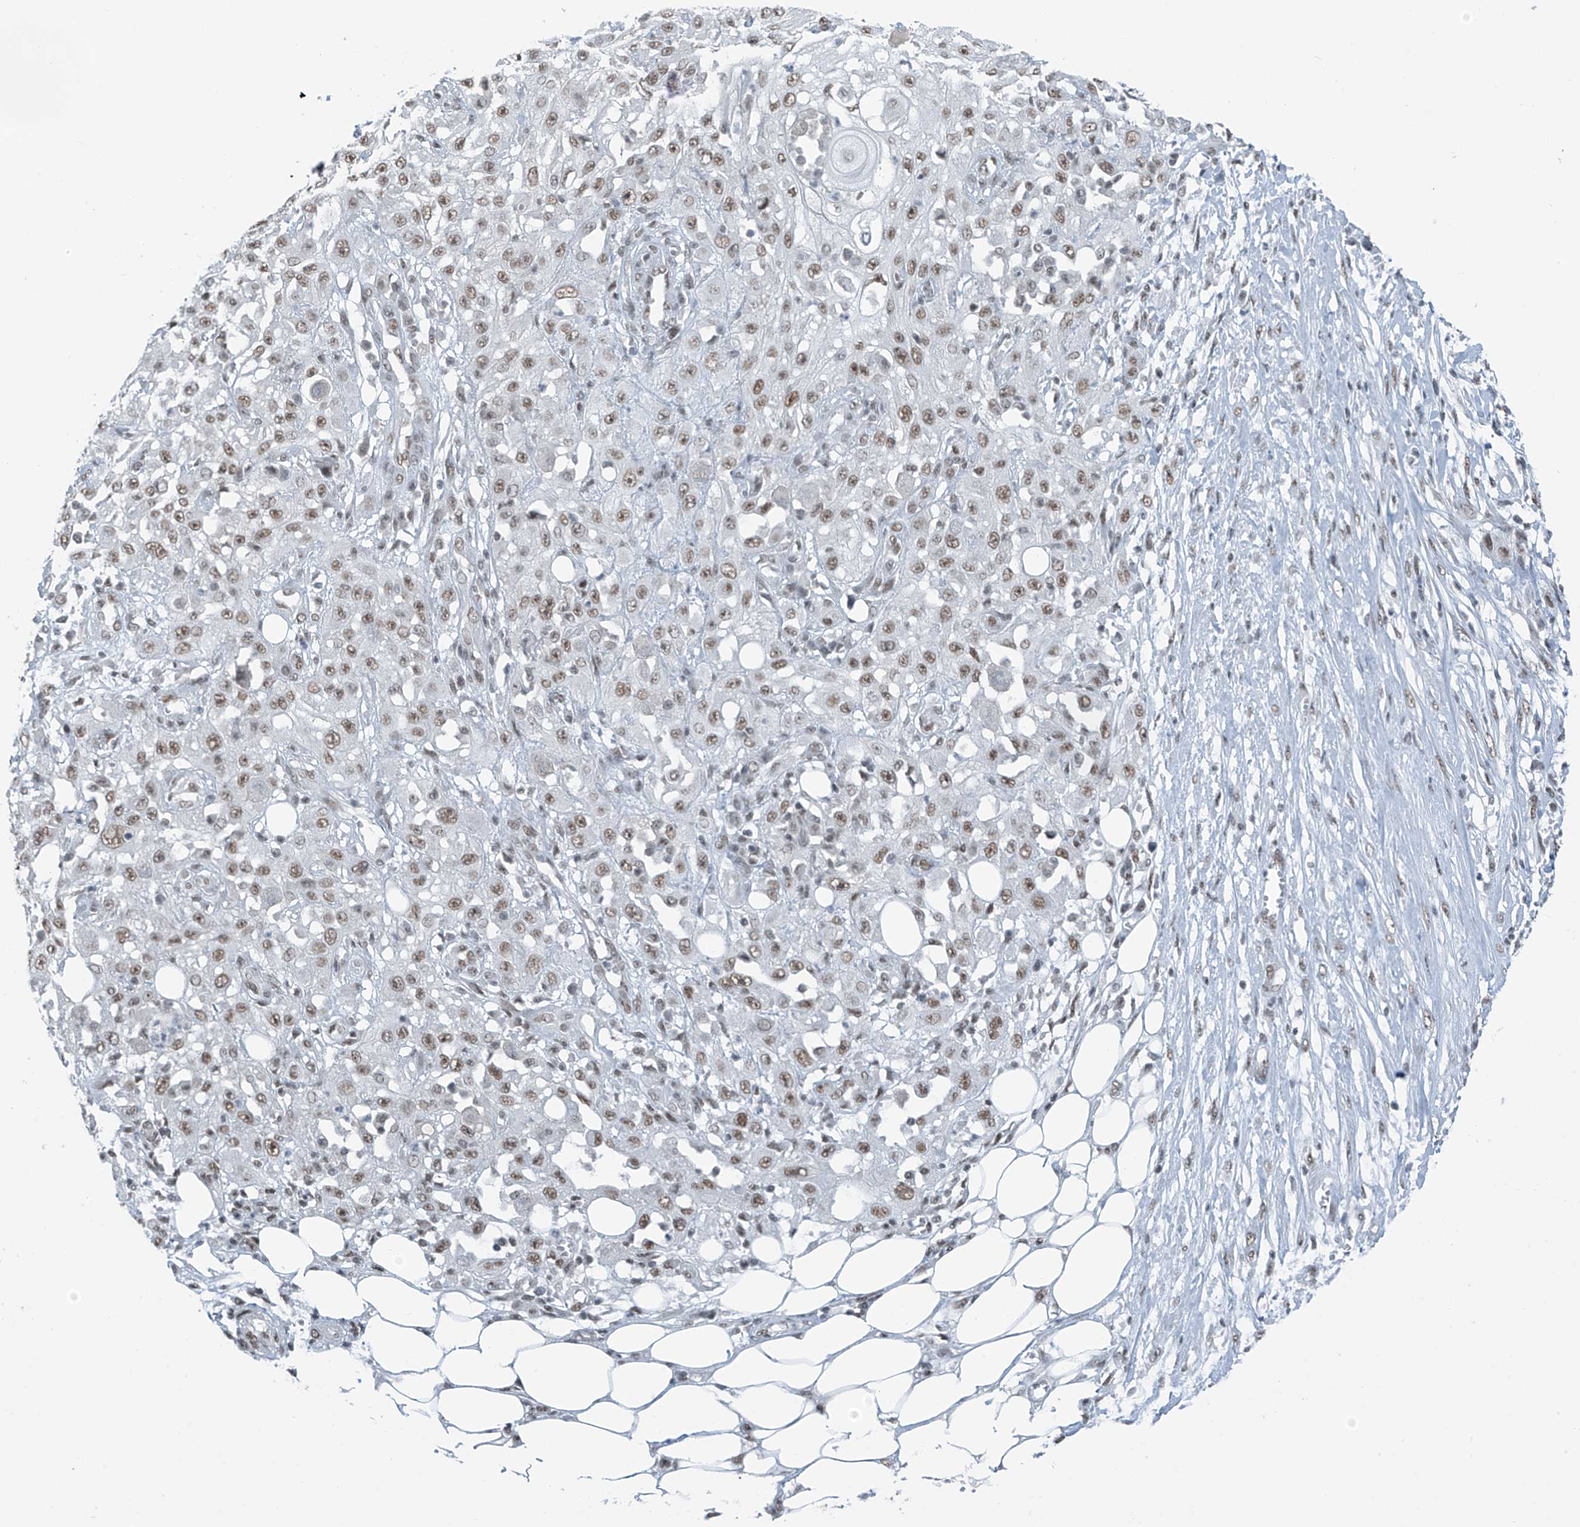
{"staining": {"intensity": "moderate", "quantity": ">75%", "location": "nuclear"}, "tissue": "skin cancer", "cell_type": "Tumor cells", "image_type": "cancer", "snomed": [{"axis": "morphology", "description": "Squamous cell carcinoma, NOS"}, {"axis": "morphology", "description": "Squamous cell carcinoma, metastatic, NOS"}, {"axis": "topography", "description": "Skin"}, {"axis": "topography", "description": "Lymph node"}], "caption": "Metastatic squamous cell carcinoma (skin) stained for a protein (brown) exhibits moderate nuclear positive positivity in approximately >75% of tumor cells.", "gene": "WRNIP1", "patient": {"sex": "male", "age": 75}}